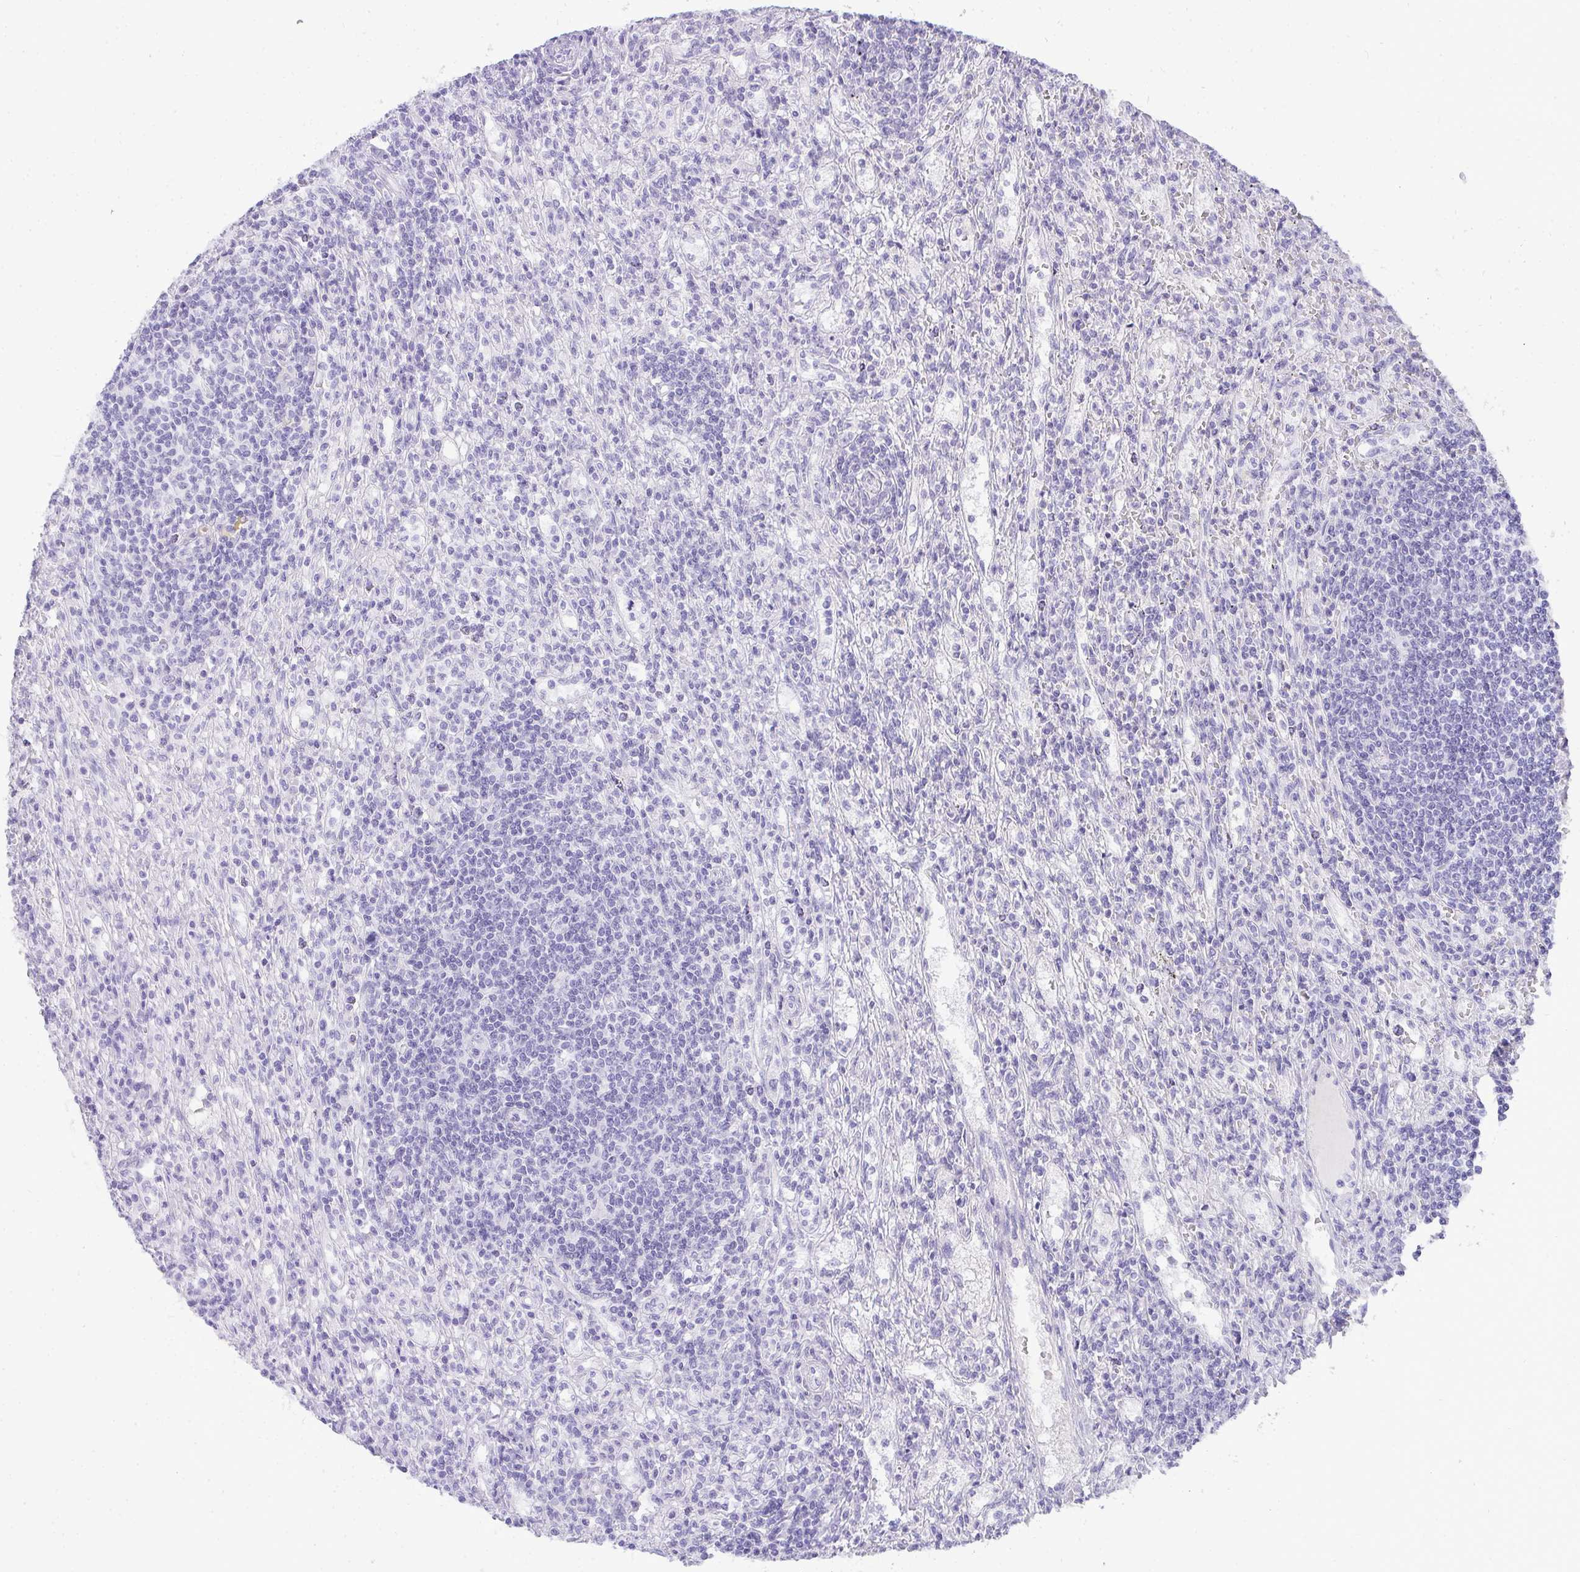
{"staining": {"intensity": "negative", "quantity": "none", "location": "none"}, "tissue": "lymphoma", "cell_type": "Tumor cells", "image_type": "cancer", "snomed": [{"axis": "morphology", "description": "Malignant lymphoma, non-Hodgkin's type, Low grade"}, {"axis": "topography", "description": "Spleen"}], "caption": "This is an immunohistochemistry (IHC) photomicrograph of human low-grade malignant lymphoma, non-Hodgkin's type. There is no expression in tumor cells.", "gene": "HSPB6", "patient": {"sex": "male", "age": 76}}